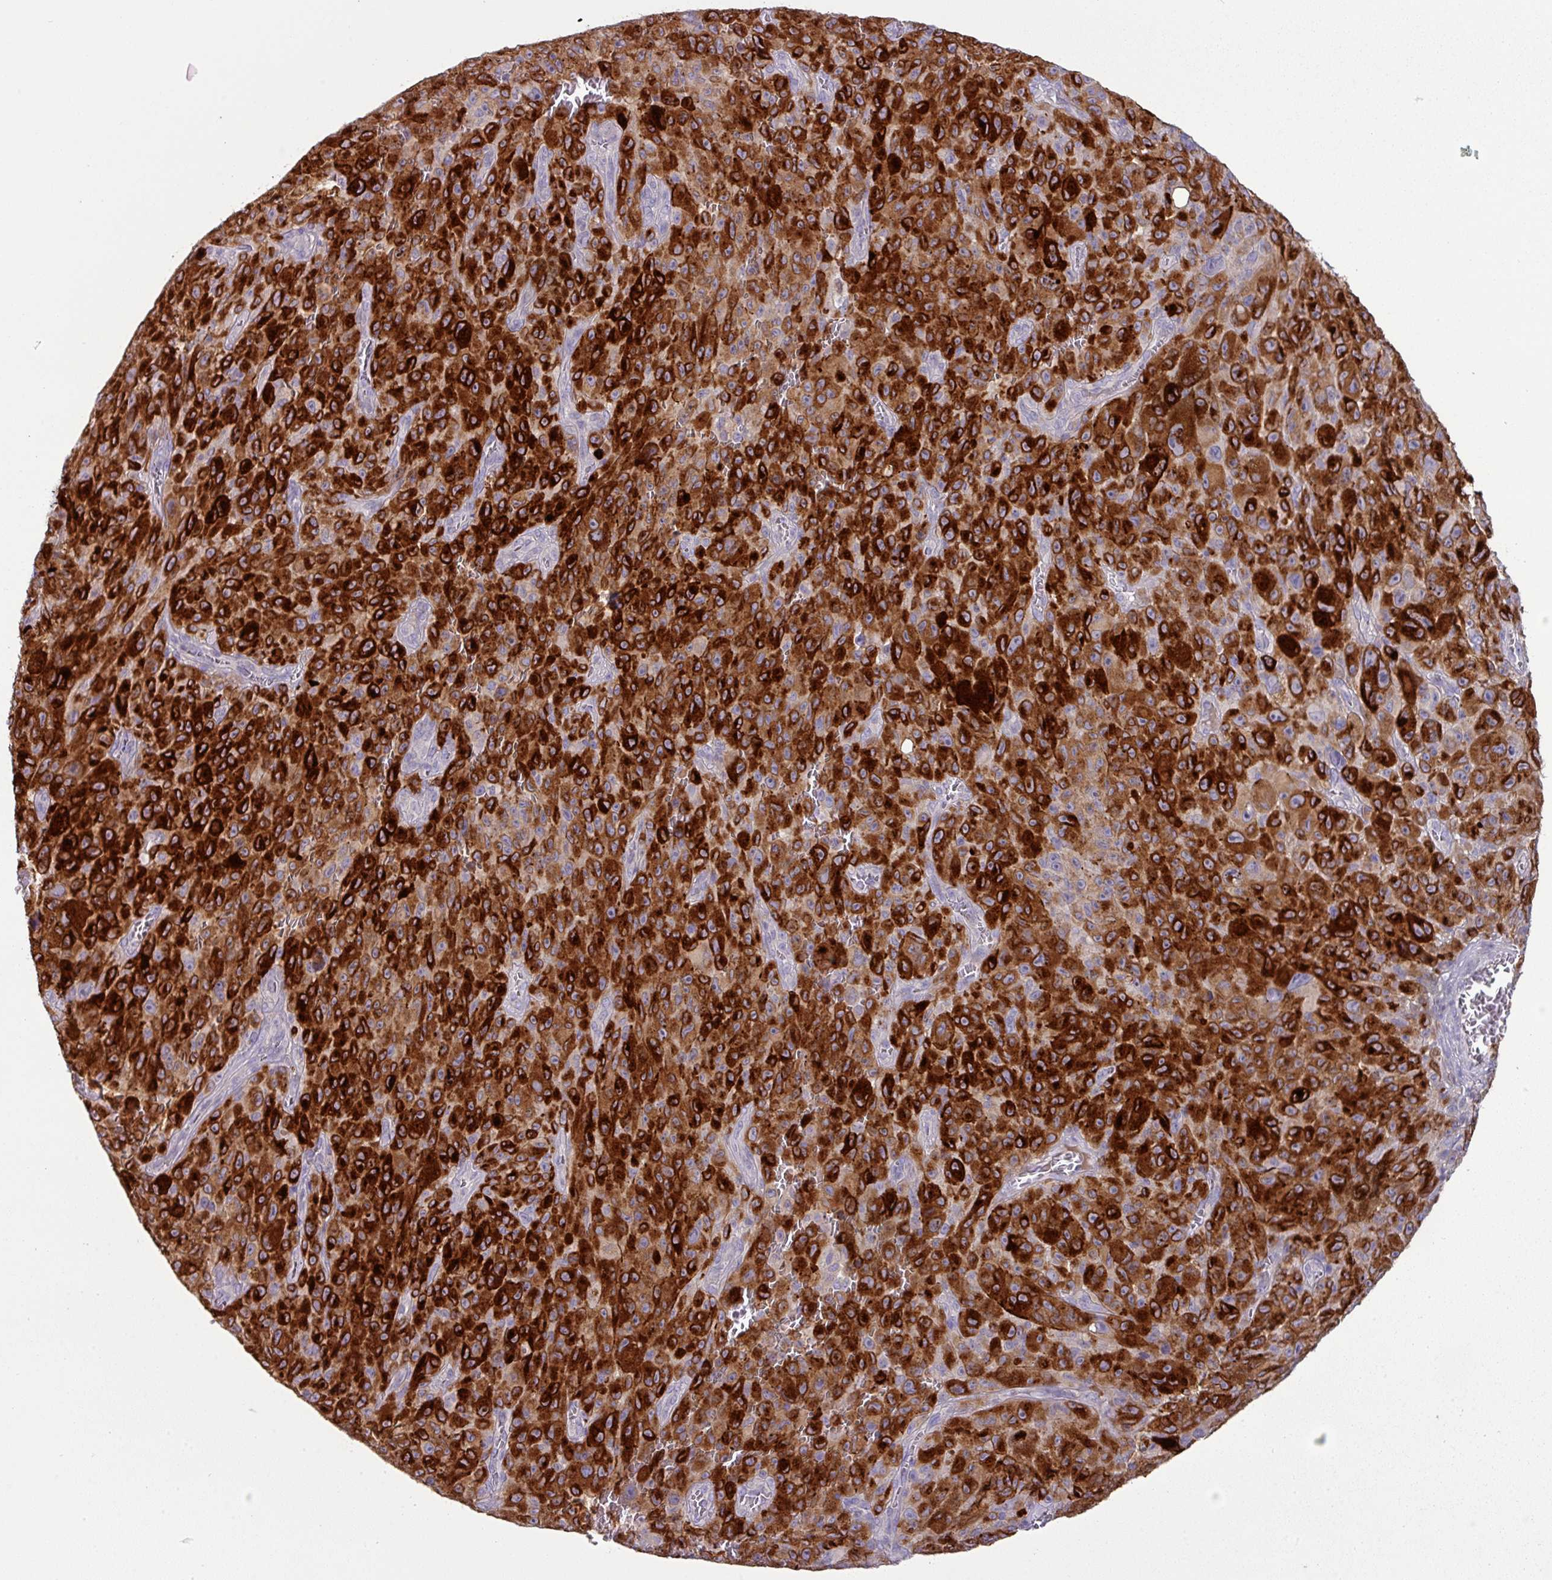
{"staining": {"intensity": "strong", "quantity": "25%-75%", "location": "cytoplasmic/membranous"}, "tissue": "melanoma", "cell_type": "Tumor cells", "image_type": "cancer", "snomed": [{"axis": "morphology", "description": "Malignant melanoma, NOS"}, {"axis": "topography", "description": "Skin"}], "caption": "Immunohistochemical staining of human malignant melanoma demonstrates high levels of strong cytoplasmic/membranous staining in approximately 25%-75% of tumor cells.", "gene": "TRAPPC1", "patient": {"sex": "female", "age": 82}}